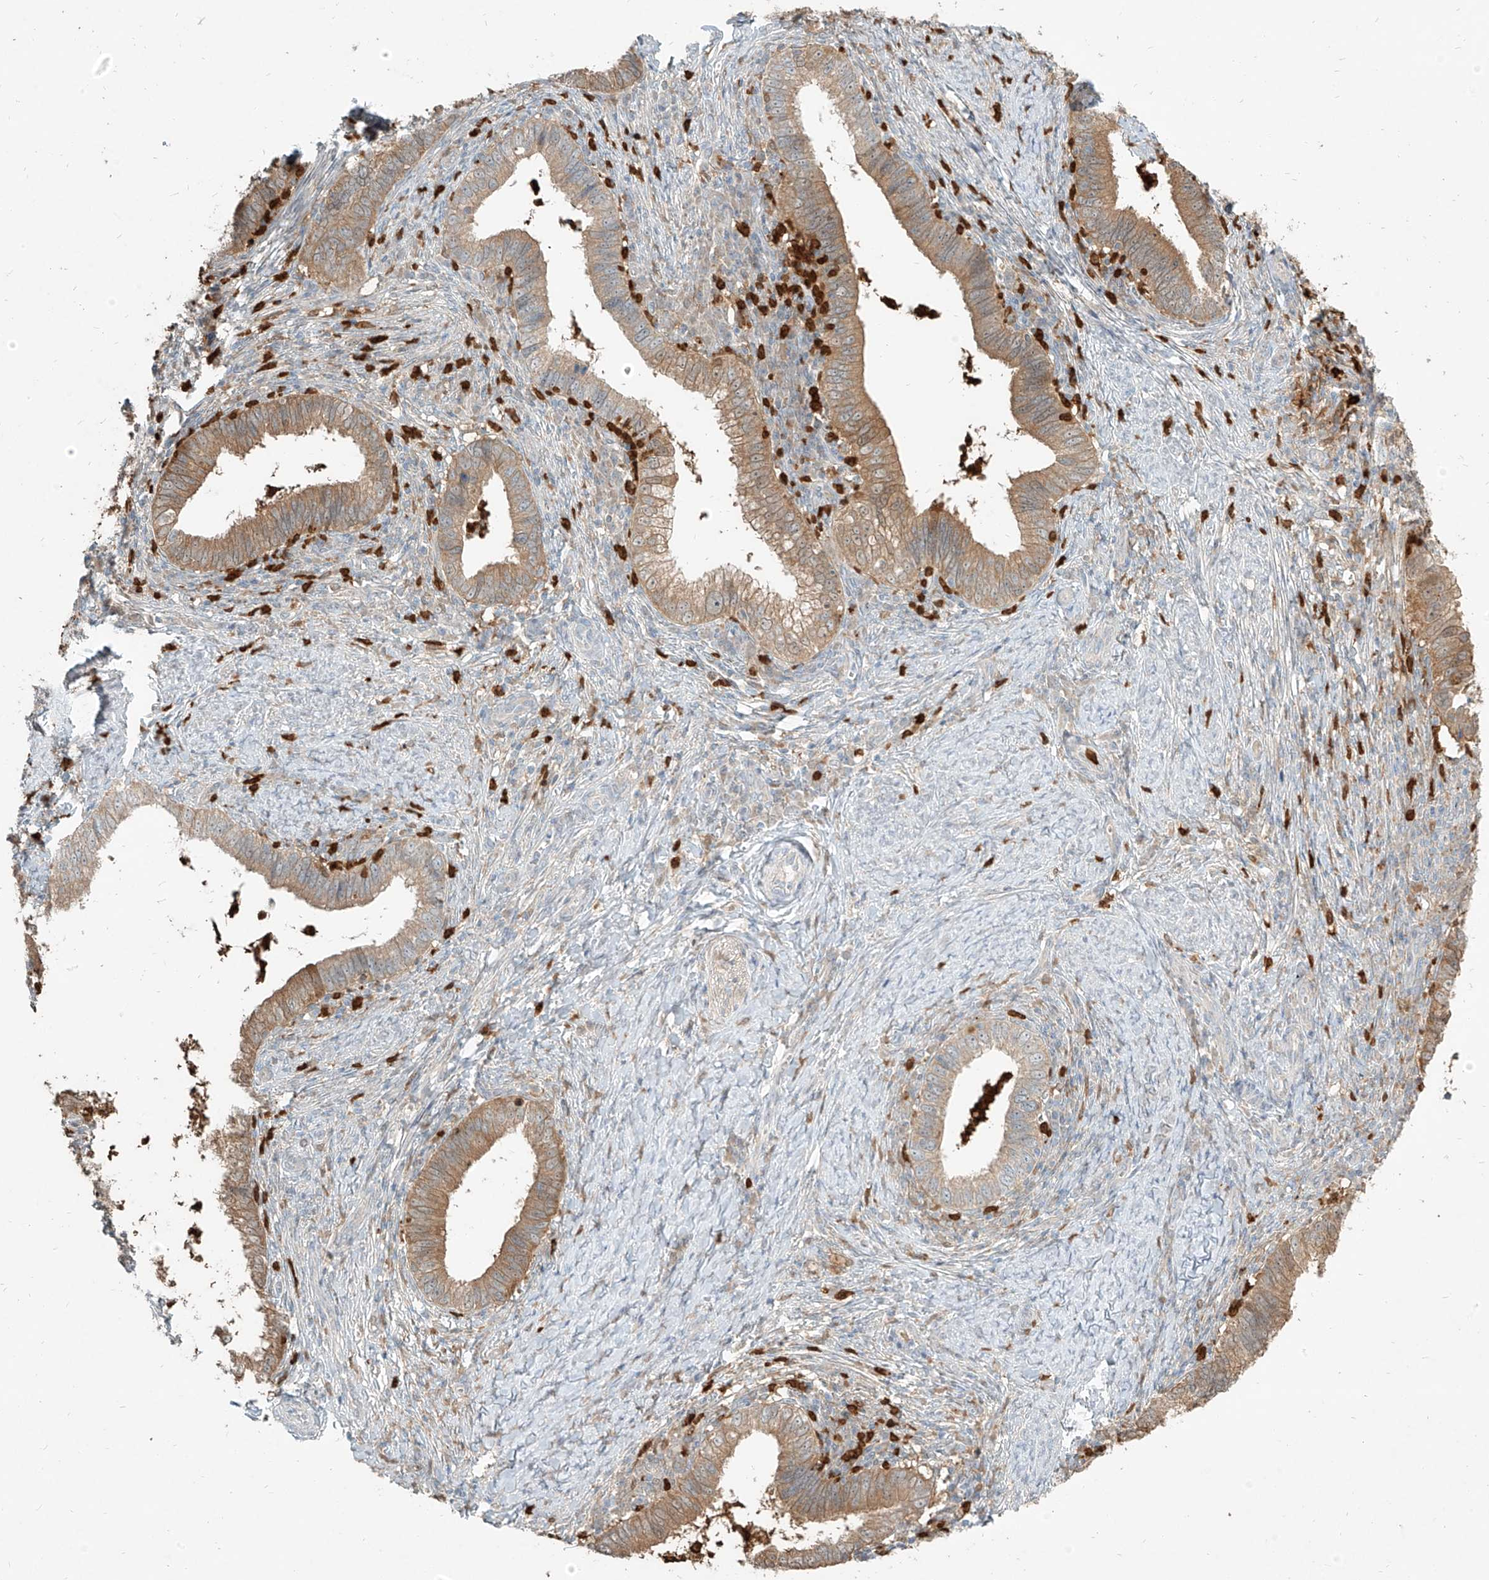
{"staining": {"intensity": "moderate", "quantity": ">75%", "location": "cytoplasmic/membranous"}, "tissue": "cervical cancer", "cell_type": "Tumor cells", "image_type": "cancer", "snomed": [{"axis": "morphology", "description": "Adenocarcinoma, NOS"}, {"axis": "topography", "description": "Cervix"}], "caption": "IHC histopathology image of cervical cancer stained for a protein (brown), which demonstrates medium levels of moderate cytoplasmic/membranous positivity in approximately >75% of tumor cells.", "gene": "PGD", "patient": {"sex": "female", "age": 36}}